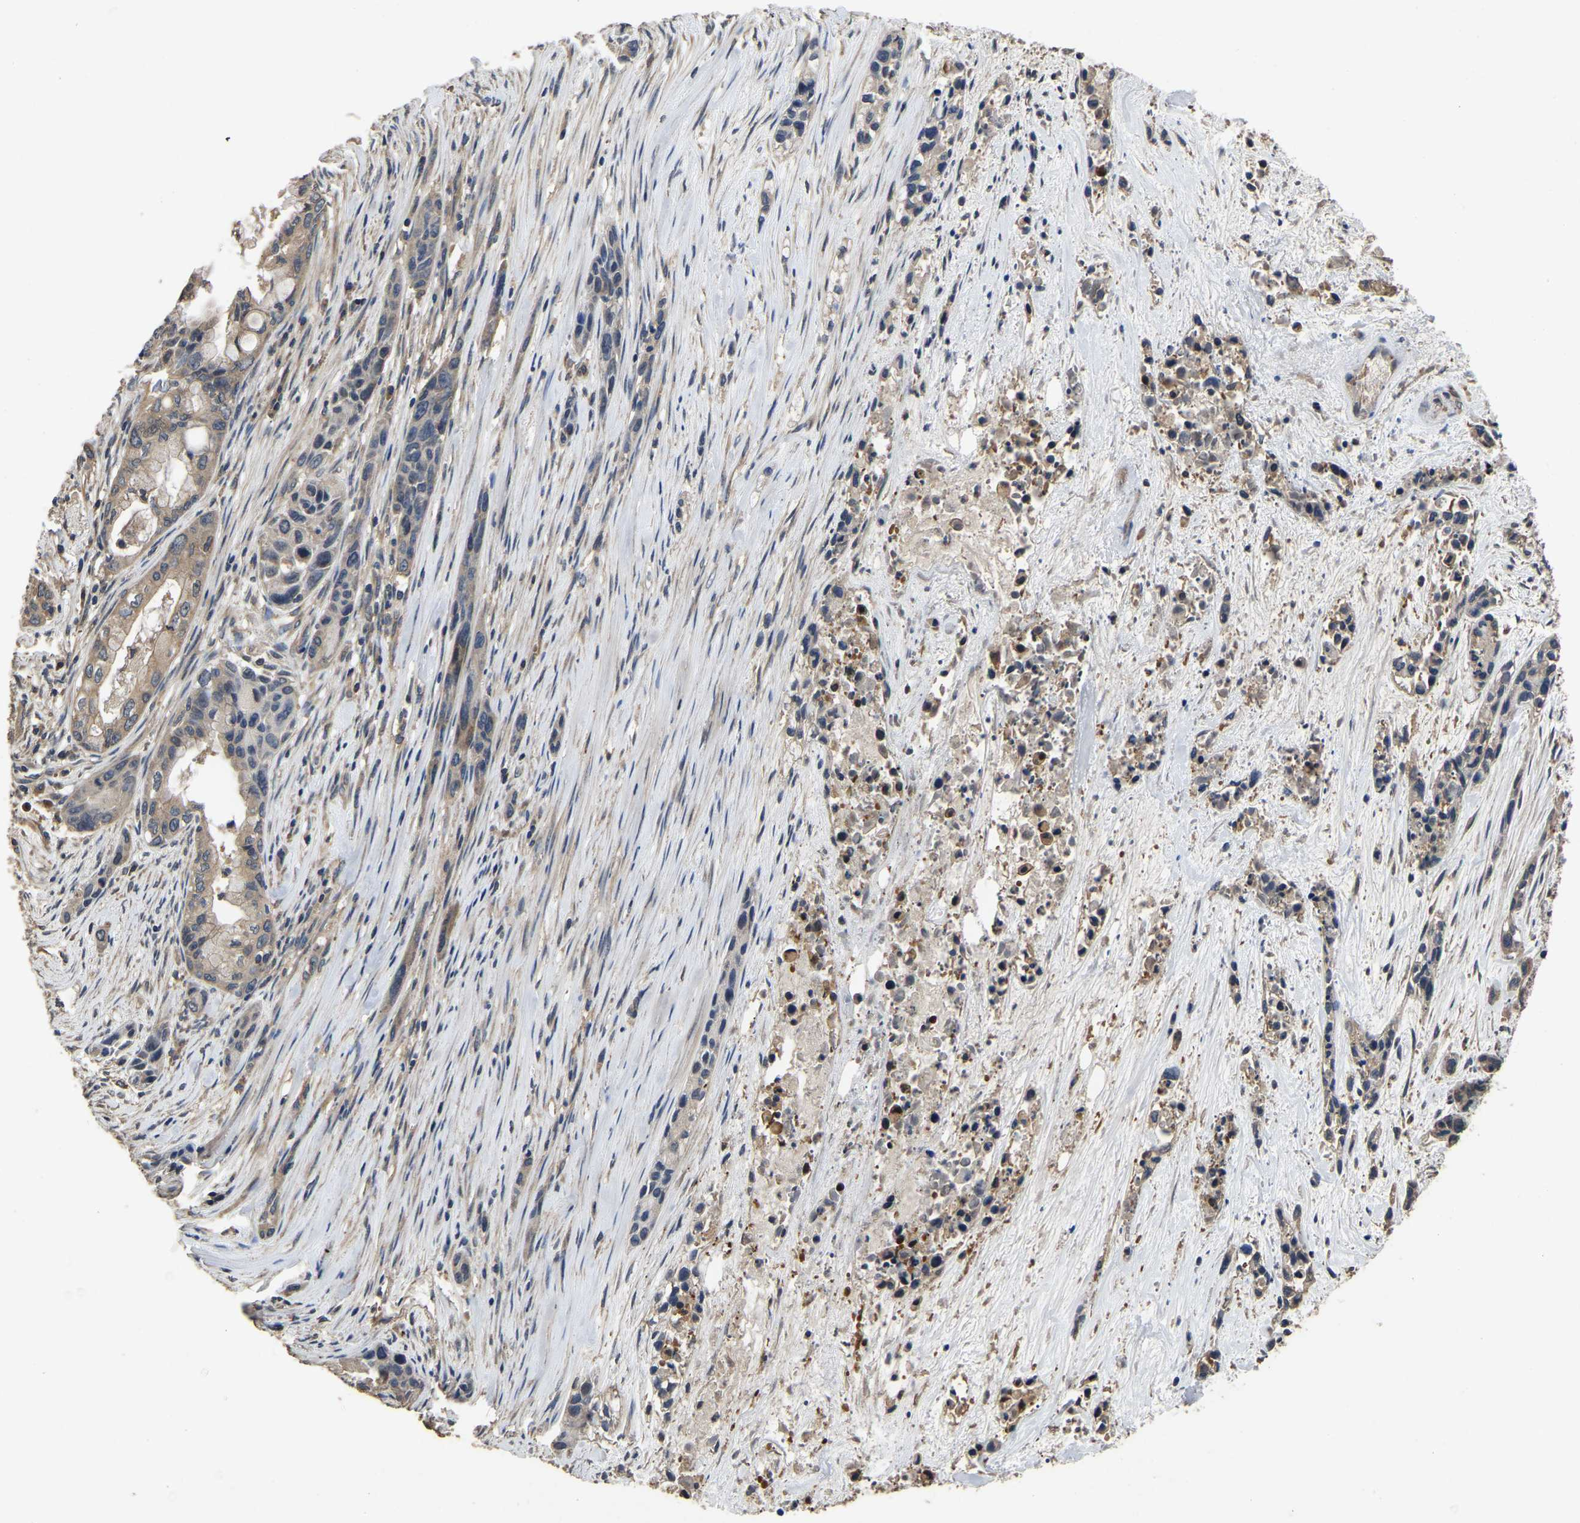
{"staining": {"intensity": "moderate", "quantity": "25%-75%", "location": "cytoplasmic/membranous"}, "tissue": "pancreatic cancer", "cell_type": "Tumor cells", "image_type": "cancer", "snomed": [{"axis": "morphology", "description": "Adenocarcinoma, NOS"}, {"axis": "topography", "description": "Pancreas"}], "caption": "Protein staining of pancreatic cancer (adenocarcinoma) tissue shows moderate cytoplasmic/membranous positivity in about 25%-75% of tumor cells.", "gene": "CRYZL1", "patient": {"sex": "male", "age": 53}}